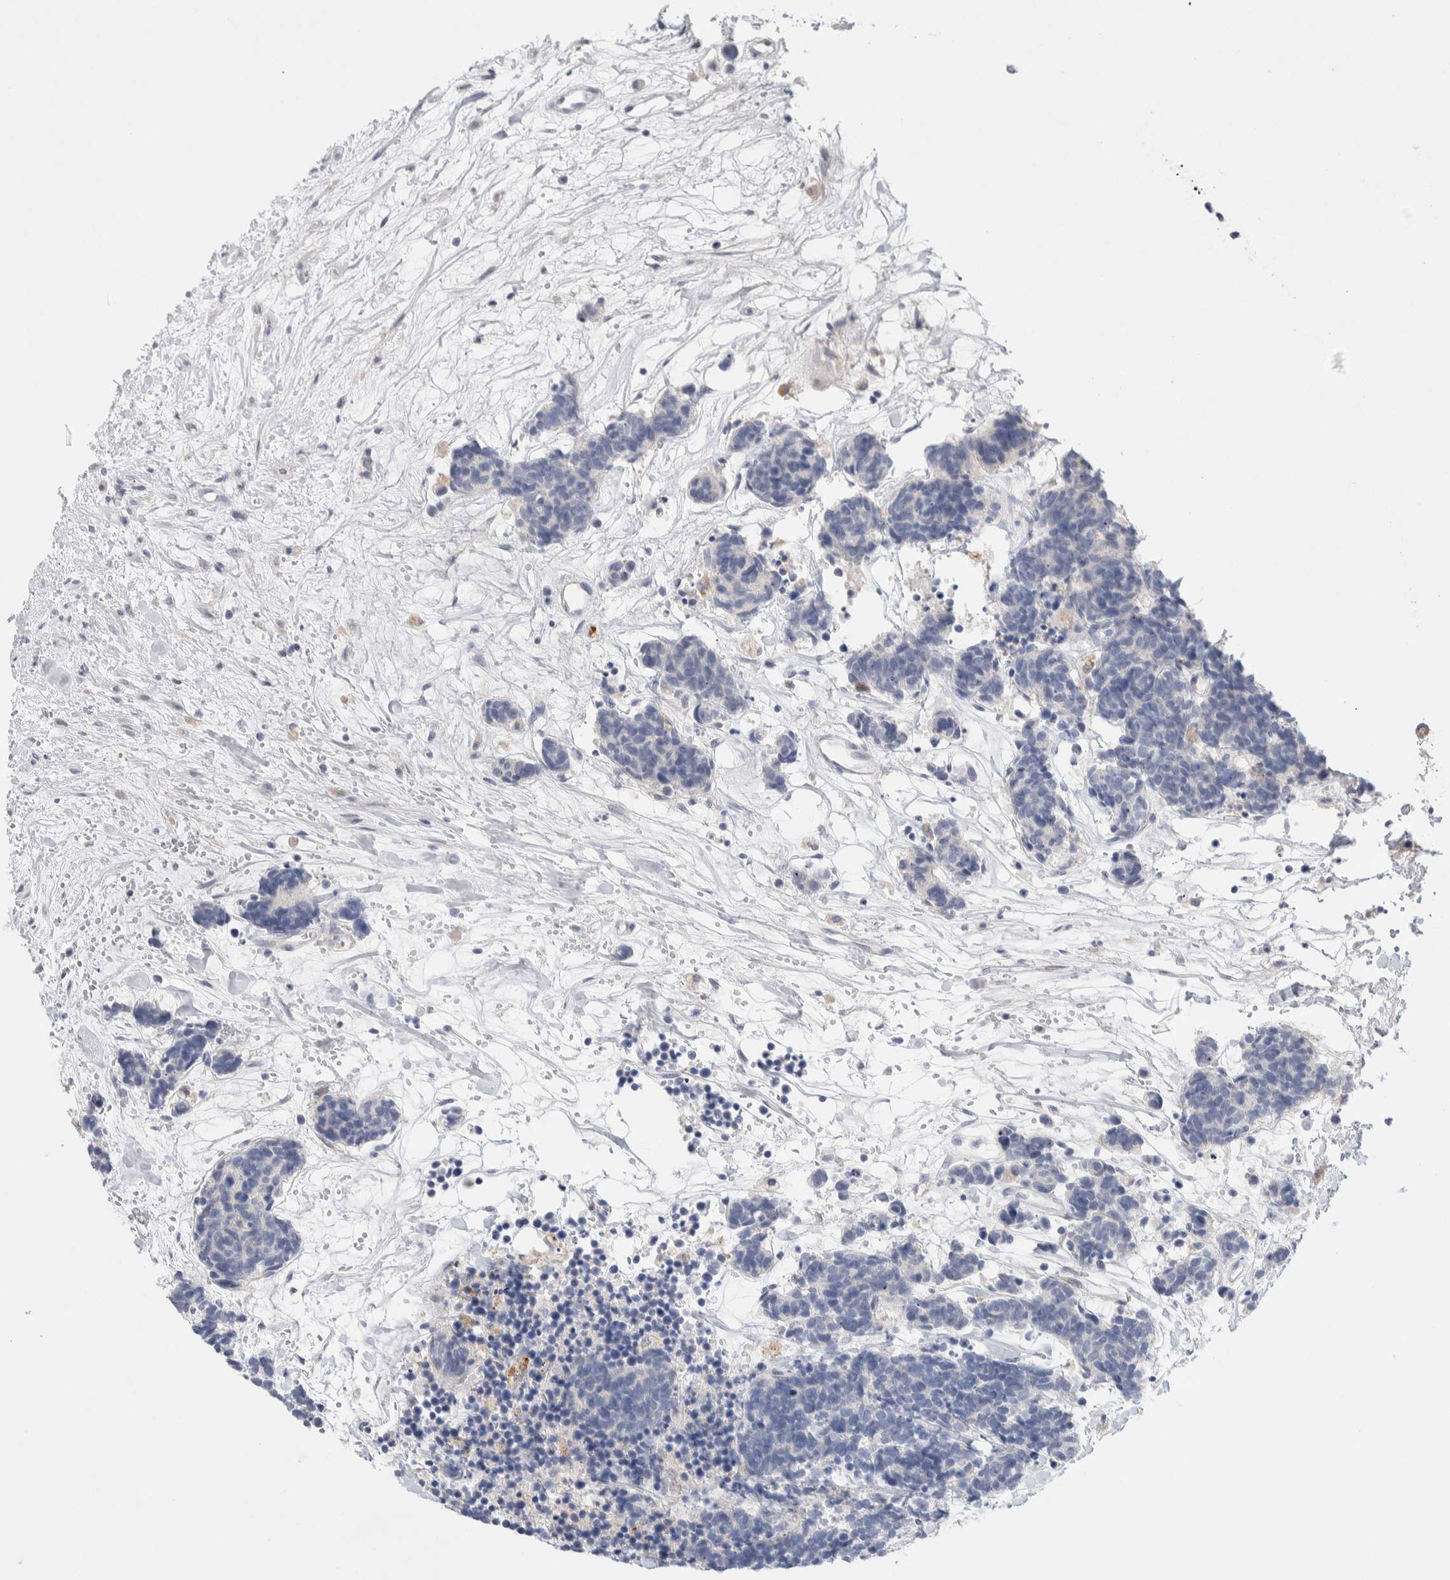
{"staining": {"intensity": "negative", "quantity": "none", "location": "none"}, "tissue": "carcinoid", "cell_type": "Tumor cells", "image_type": "cancer", "snomed": [{"axis": "morphology", "description": "Carcinoma, NOS"}, {"axis": "morphology", "description": "Carcinoid, malignant, NOS"}, {"axis": "topography", "description": "Urinary bladder"}], "caption": "This is an immunohistochemistry image of carcinoma. There is no staining in tumor cells.", "gene": "DNAJB6", "patient": {"sex": "male", "age": 57}}